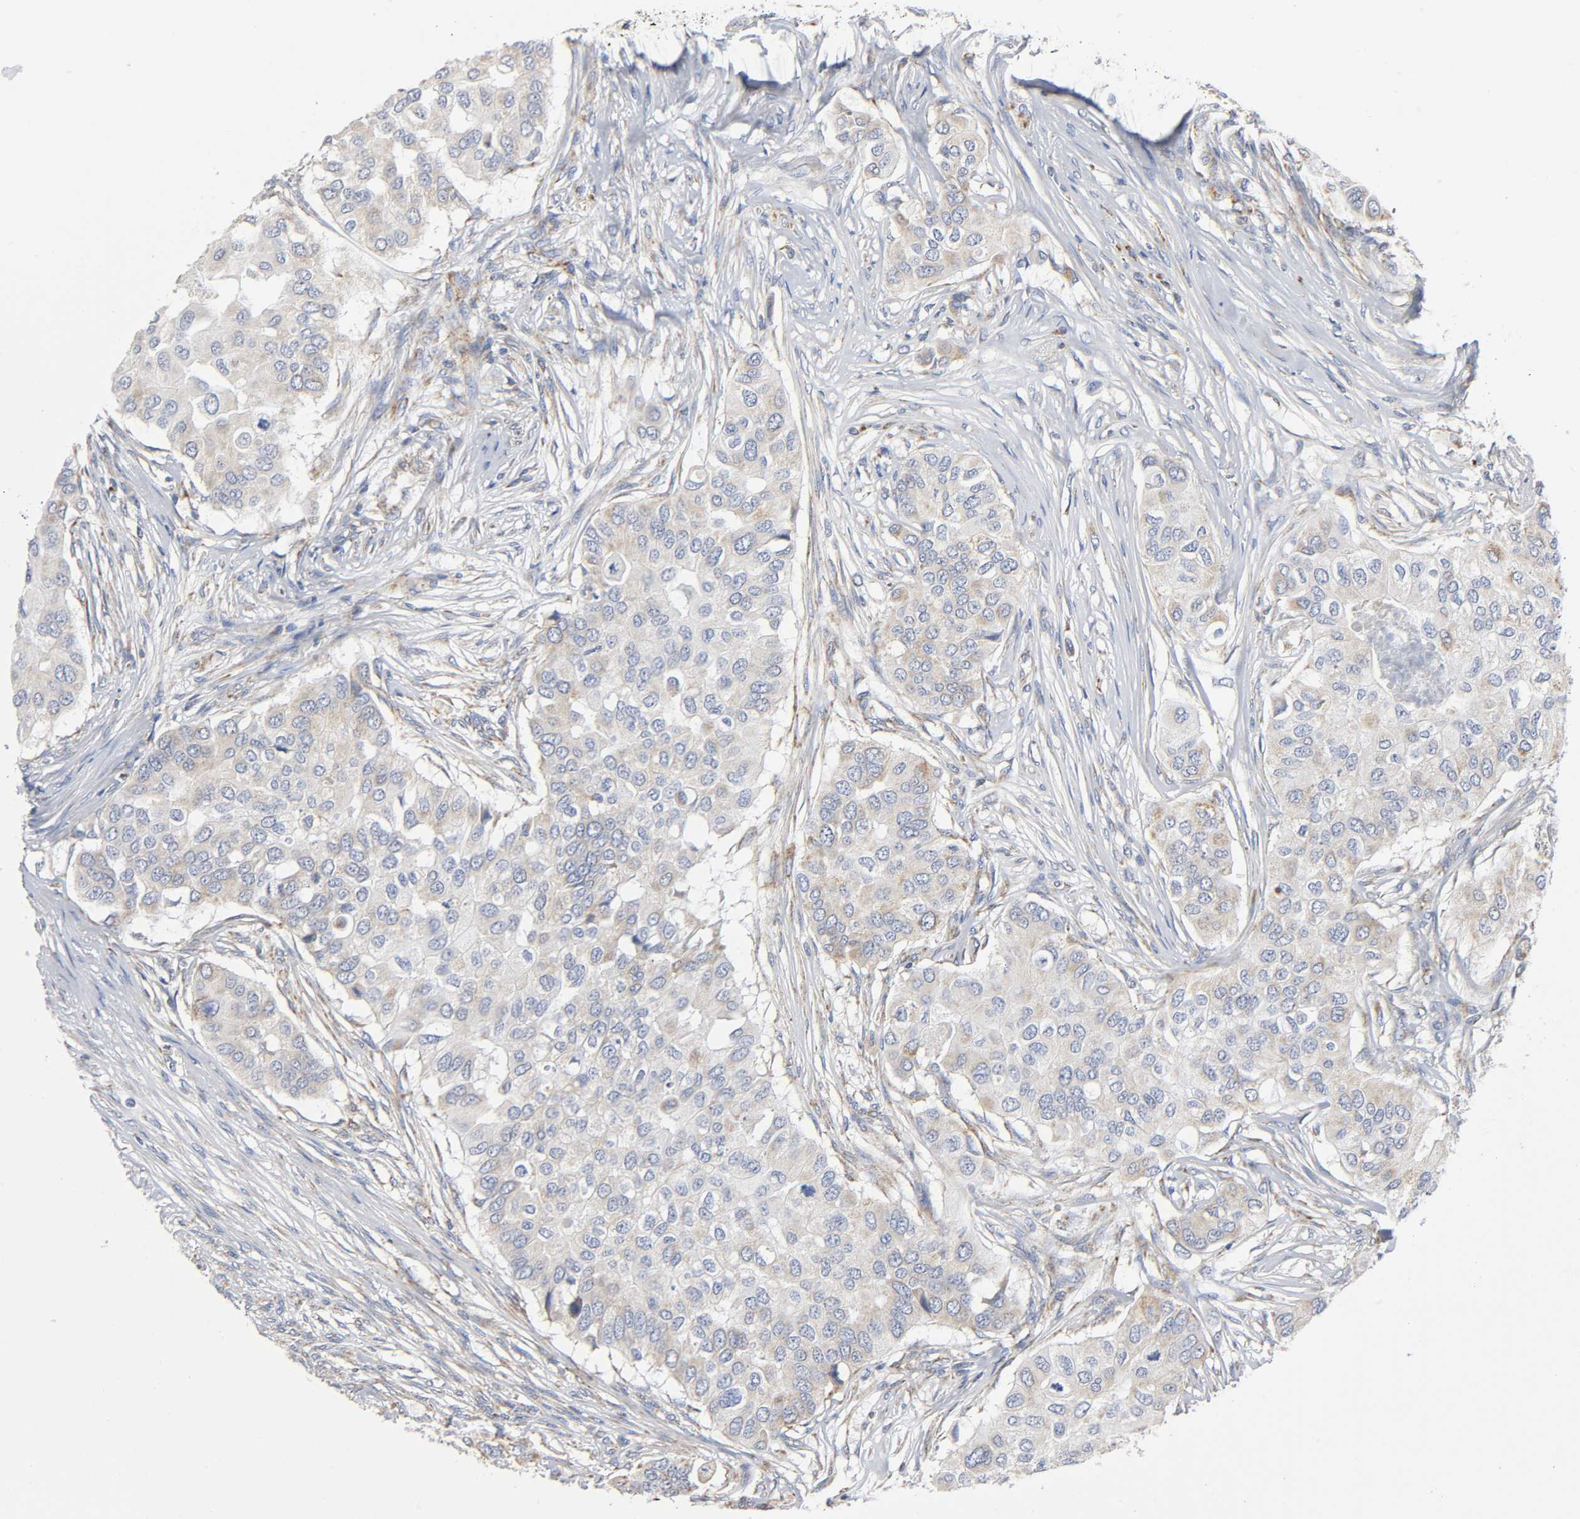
{"staining": {"intensity": "weak", "quantity": ">75%", "location": "cytoplasmic/membranous"}, "tissue": "breast cancer", "cell_type": "Tumor cells", "image_type": "cancer", "snomed": [{"axis": "morphology", "description": "Normal tissue, NOS"}, {"axis": "morphology", "description": "Duct carcinoma"}, {"axis": "topography", "description": "Breast"}], "caption": "Immunohistochemical staining of breast cancer (infiltrating ductal carcinoma) displays low levels of weak cytoplasmic/membranous protein expression in approximately >75% of tumor cells. Ihc stains the protein in brown and the nuclei are stained blue.", "gene": "BAK1", "patient": {"sex": "female", "age": 49}}